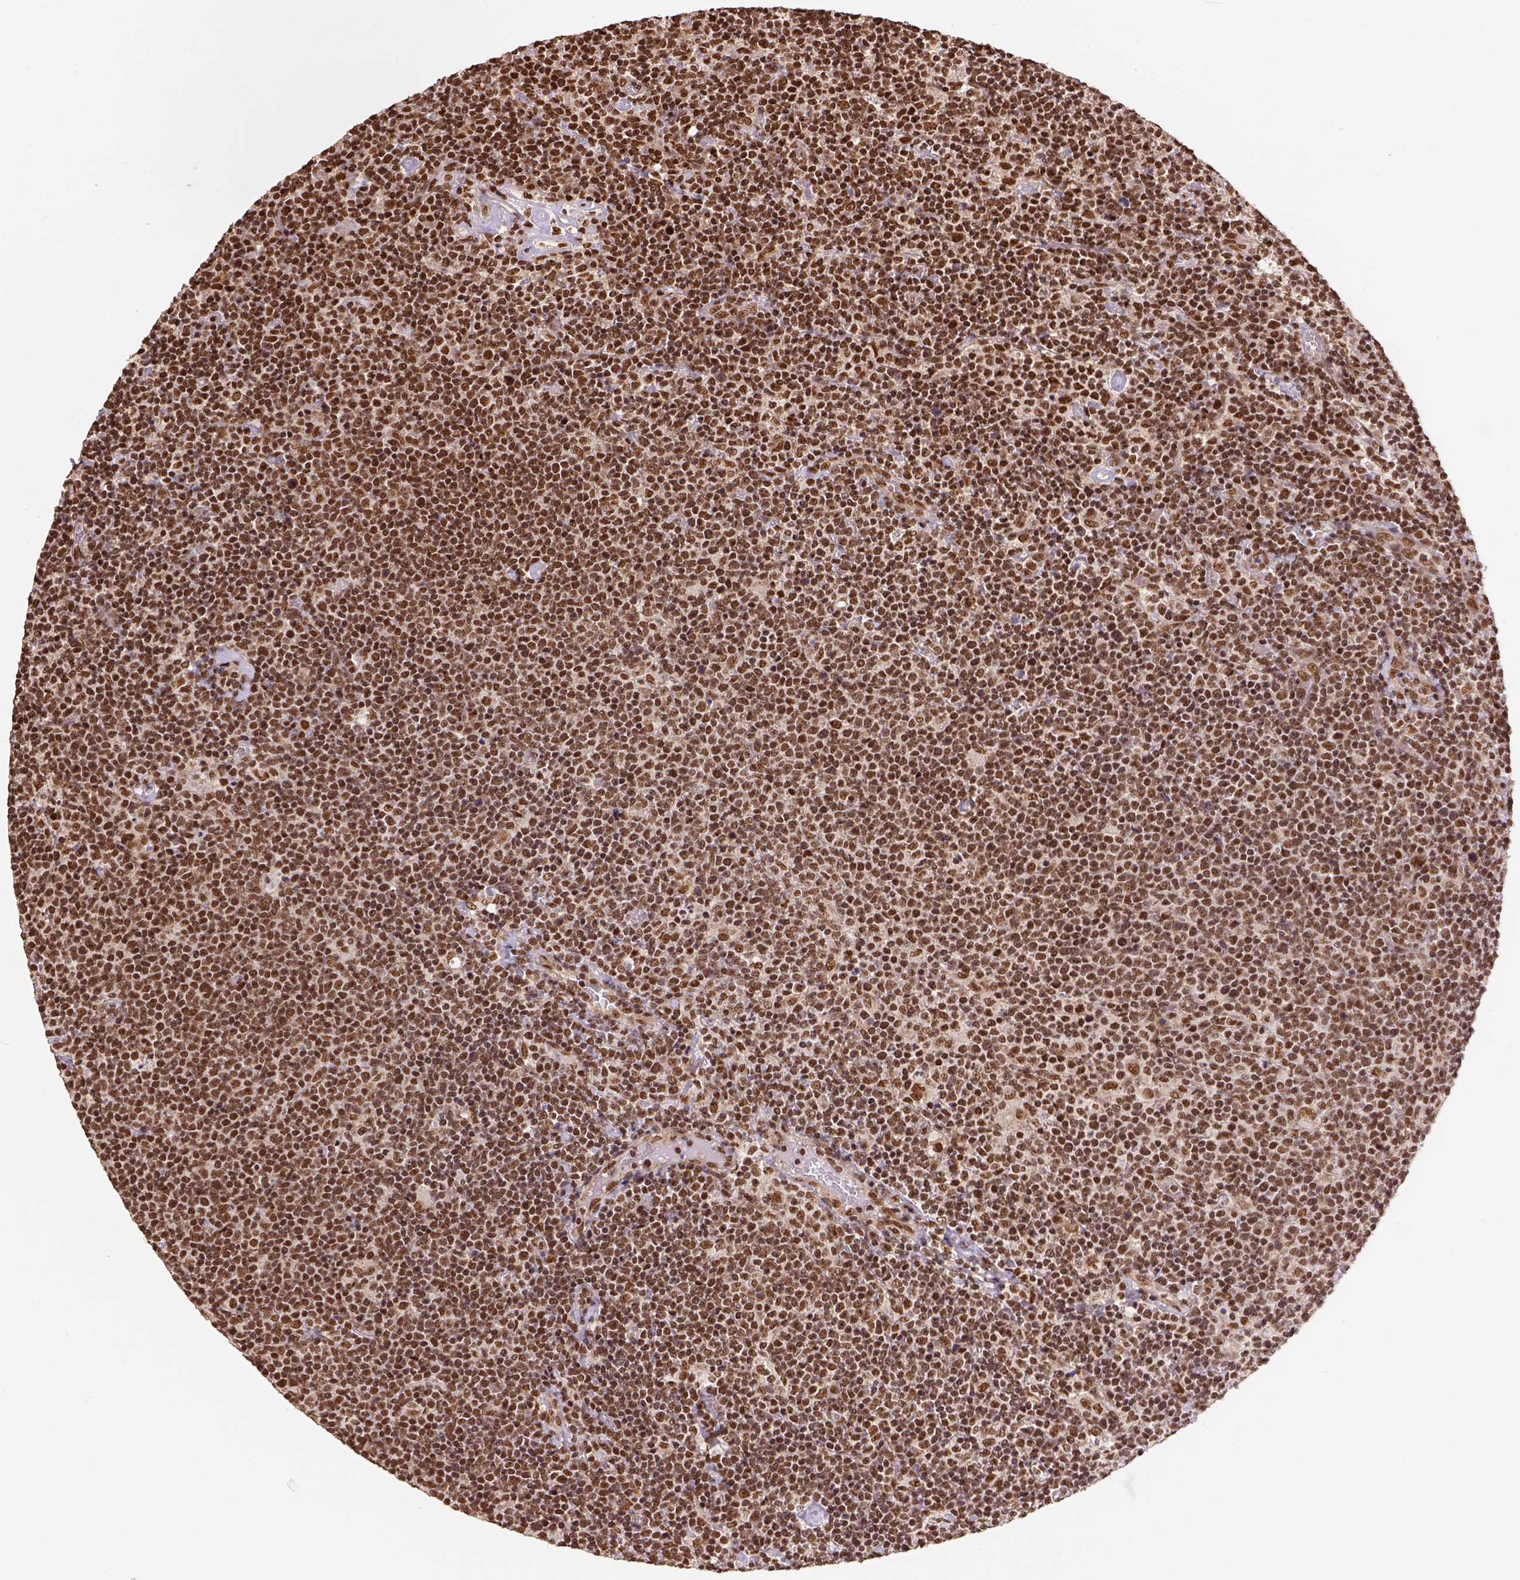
{"staining": {"intensity": "strong", "quantity": ">75%", "location": "nuclear"}, "tissue": "lymphoma", "cell_type": "Tumor cells", "image_type": "cancer", "snomed": [{"axis": "morphology", "description": "Malignant lymphoma, non-Hodgkin's type, High grade"}, {"axis": "topography", "description": "Lymph node"}], "caption": "About >75% of tumor cells in human malignant lymphoma, non-Hodgkin's type (high-grade) reveal strong nuclear protein expression as visualized by brown immunohistochemical staining.", "gene": "NACC1", "patient": {"sex": "male", "age": 61}}